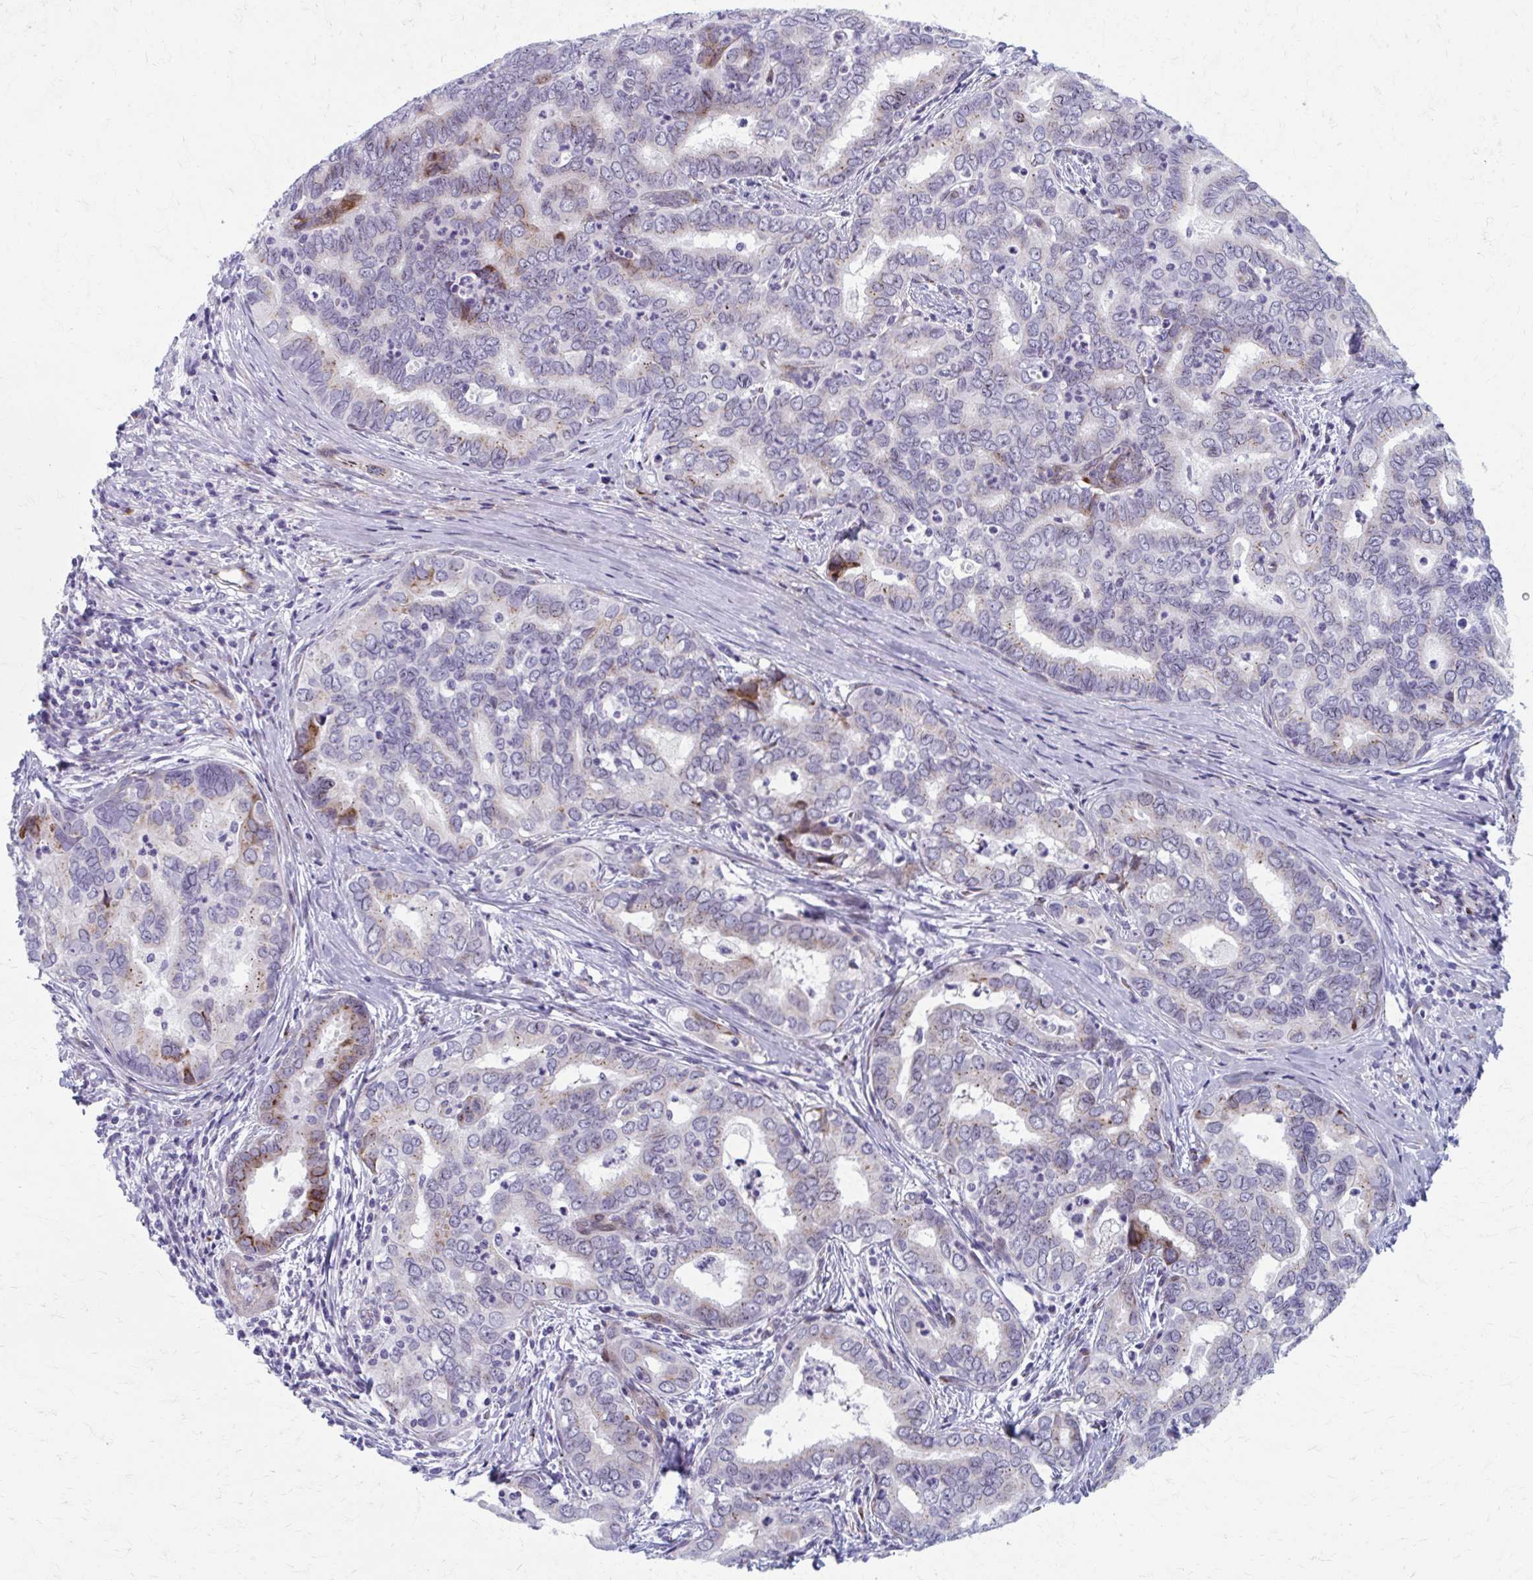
{"staining": {"intensity": "strong", "quantity": "<25%", "location": "cytoplasmic/membranous"}, "tissue": "liver cancer", "cell_type": "Tumor cells", "image_type": "cancer", "snomed": [{"axis": "morphology", "description": "Cholangiocarcinoma"}, {"axis": "topography", "description": "Liver"}], "caption": "Liver cholangiocarcinoma tissue shows strong cytoplasmic/membranous expression in about <25% of tumor cells", "gene": "OLFM2", "patient": {"sex": "female", "age": 64}}